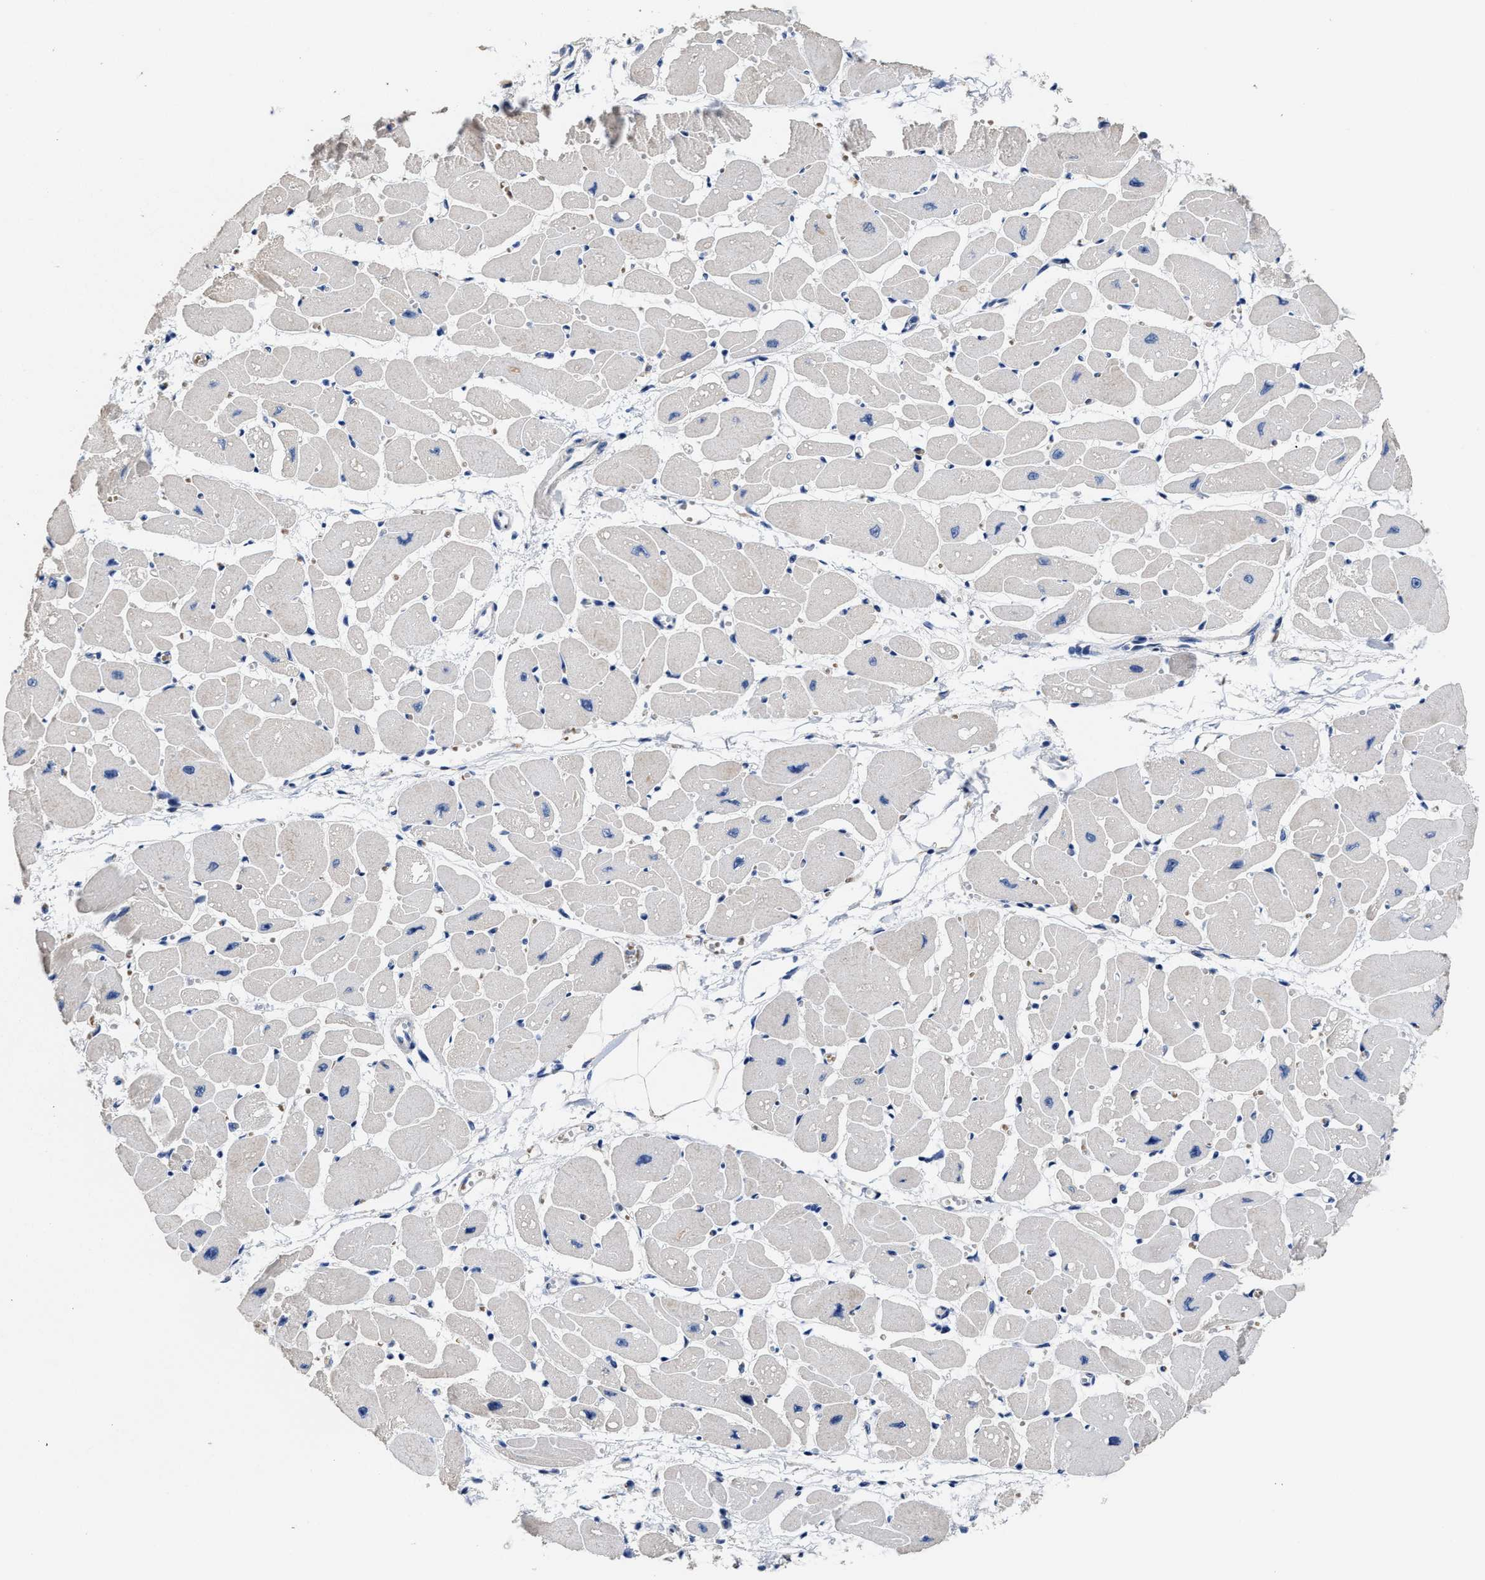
{"staining": {"intensity": "negative", "quantity": "none", "location": "none"}, "tissue": "heart muscle", "cell_type": "Cardiomyocytes", "image_type": "normal", "snomed": [{"axis": "morphology", "description": "Normal tissue, NOS"}, {"axis": "topography", "description": "Heart"}], "caption": "Immunohistochemical staining of benign human heart muscle shows no significant expression in cardiomyocytes. (Brightfield microscopy of DAB (3,3'-diaminobenzidine) immunohistochemistry at high magnification).", "gene": "ZFAT", "patient": {"sex": "female", "age": 54}}